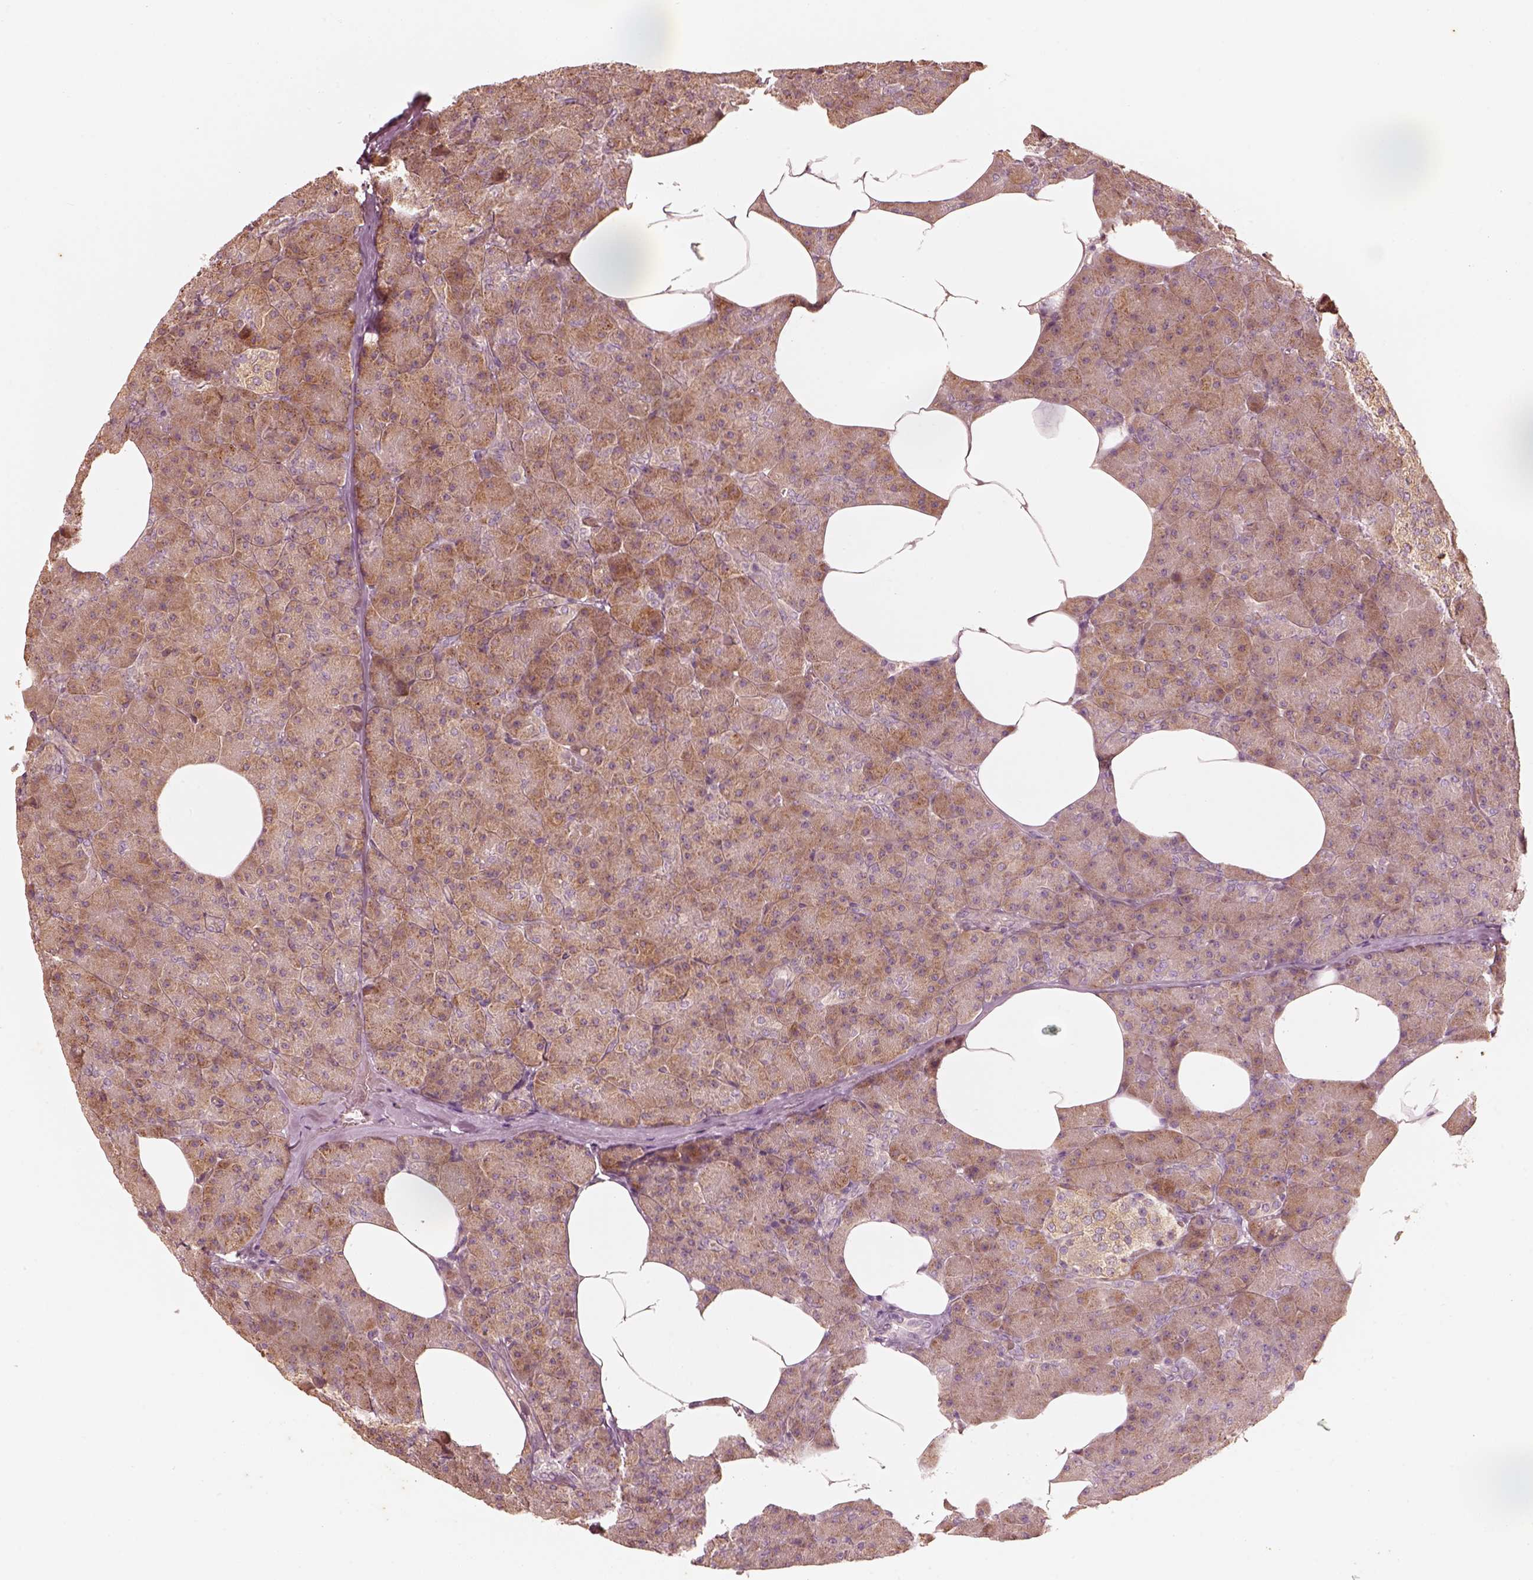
{"staining": {"intensity": "moderate", "quantity": ">75%", "location": "cytoplasmic/membranous"}, "tissue": "pancreas", "cell_type": "Exocrine glandular cells", "image_type": "normal", "snomed": [{"axis": "morphology", "description": "Normal tissue, NOS"}, {"axis": "topography", "description": "Pancreas"}], "caption": "A brown stain highlights moderate cytoplasmic/membranous staining of a protein in exocrine glandular cells of normal pancreas.", "gene": "WLS", "patient": {"sex": "female", "age": 45}}